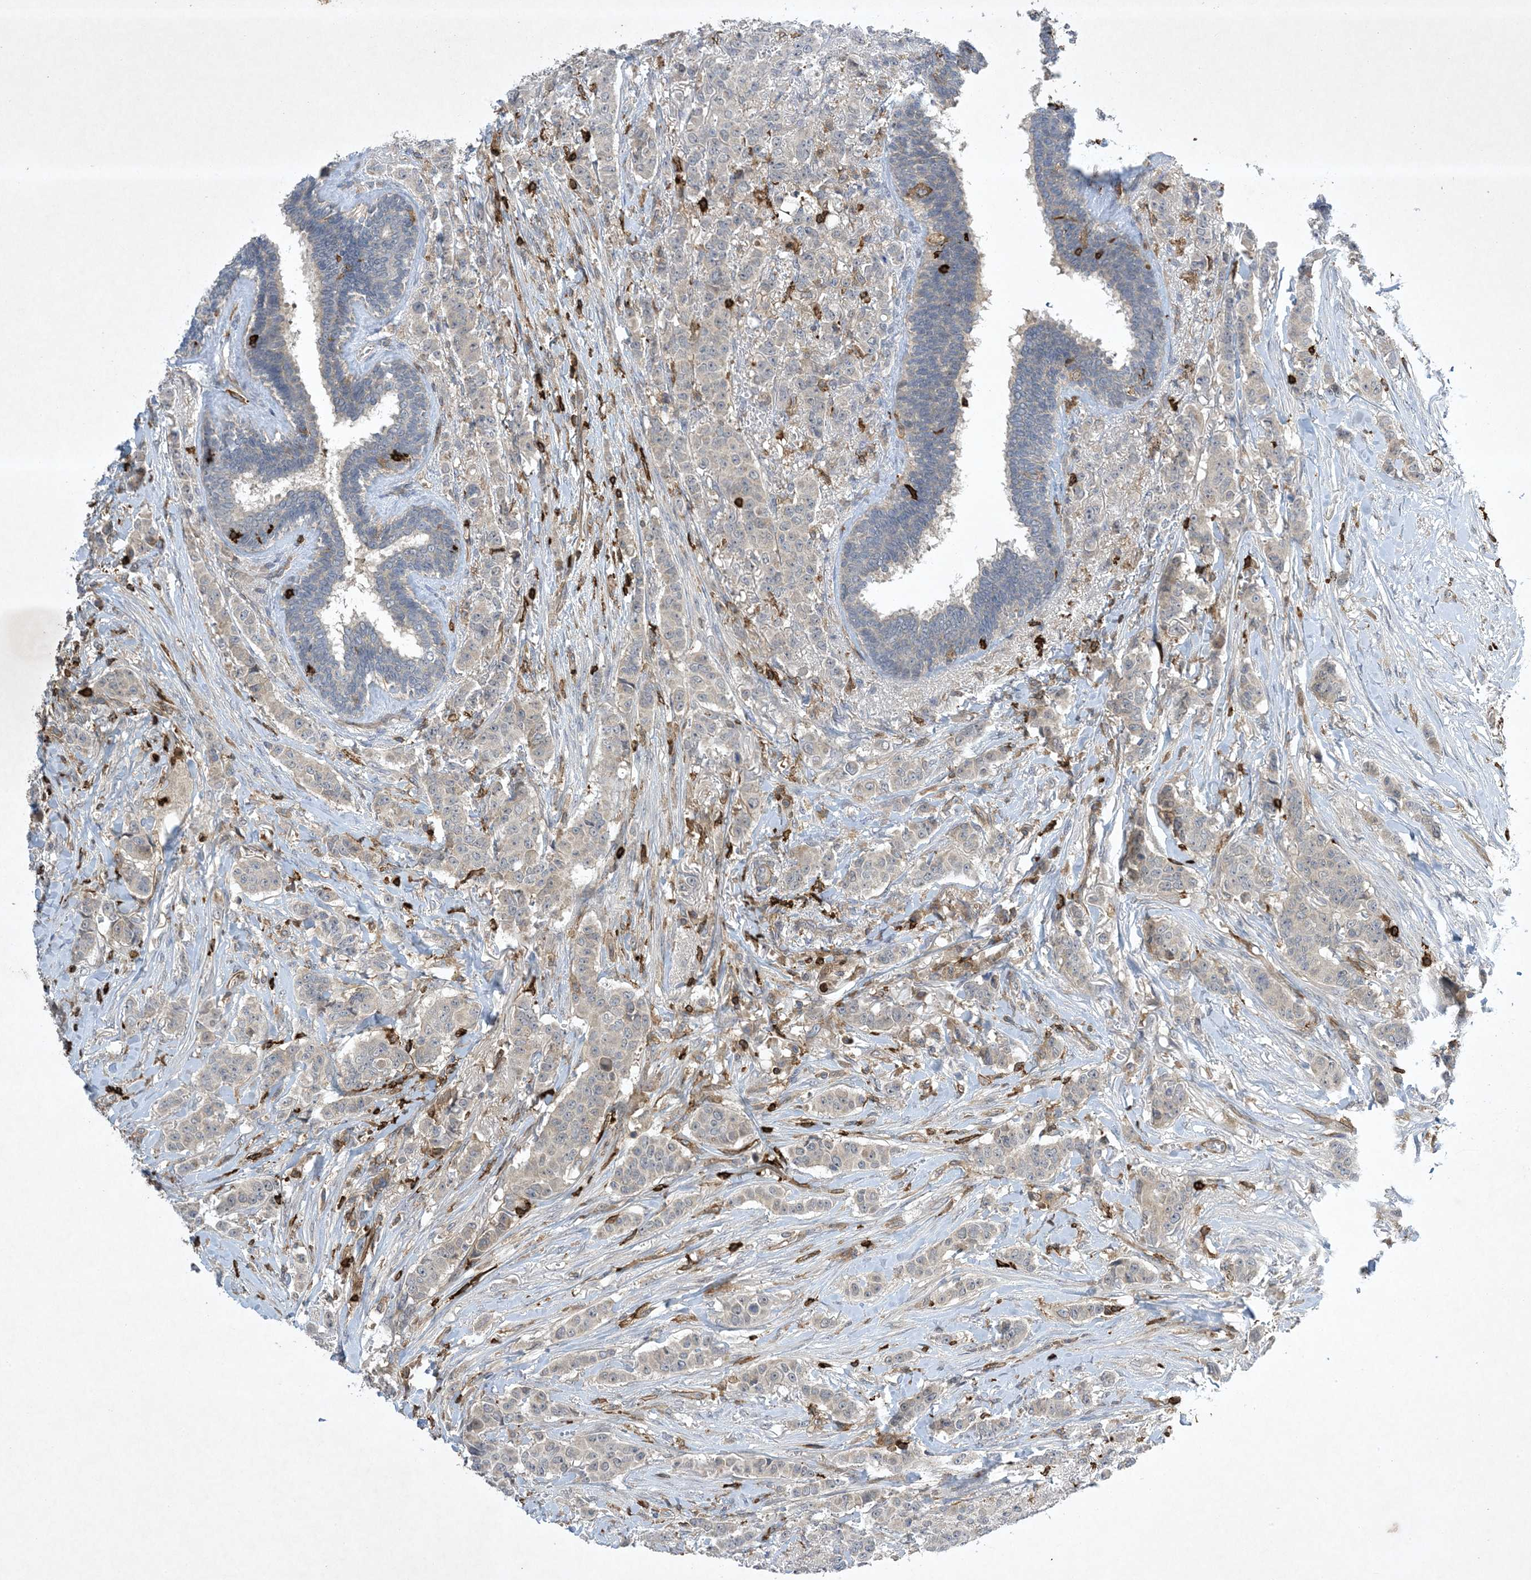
{"staining": {"intensity": "negative", "quantity": "none", "location": "none"}, "tissue": "breast cancer", "cell_type": "Tumor cells", "image_type": "cancer", "snomed": [{"axis": "morphology", "description": "Duct carcinoma"}, {"axis": "topography", "description": "Breast"}], "caption": "Tumor cells show no significant staining in breast cancer. (Stains: DAB (3,3'-diaminobenzidine) immunohistochemistry (IHC) with hematoxylin counter stain, Microscopy: brightfield microscopy at high magnification).", "gene": "AK9", "patient": {"sex": "female", "age": 40}}